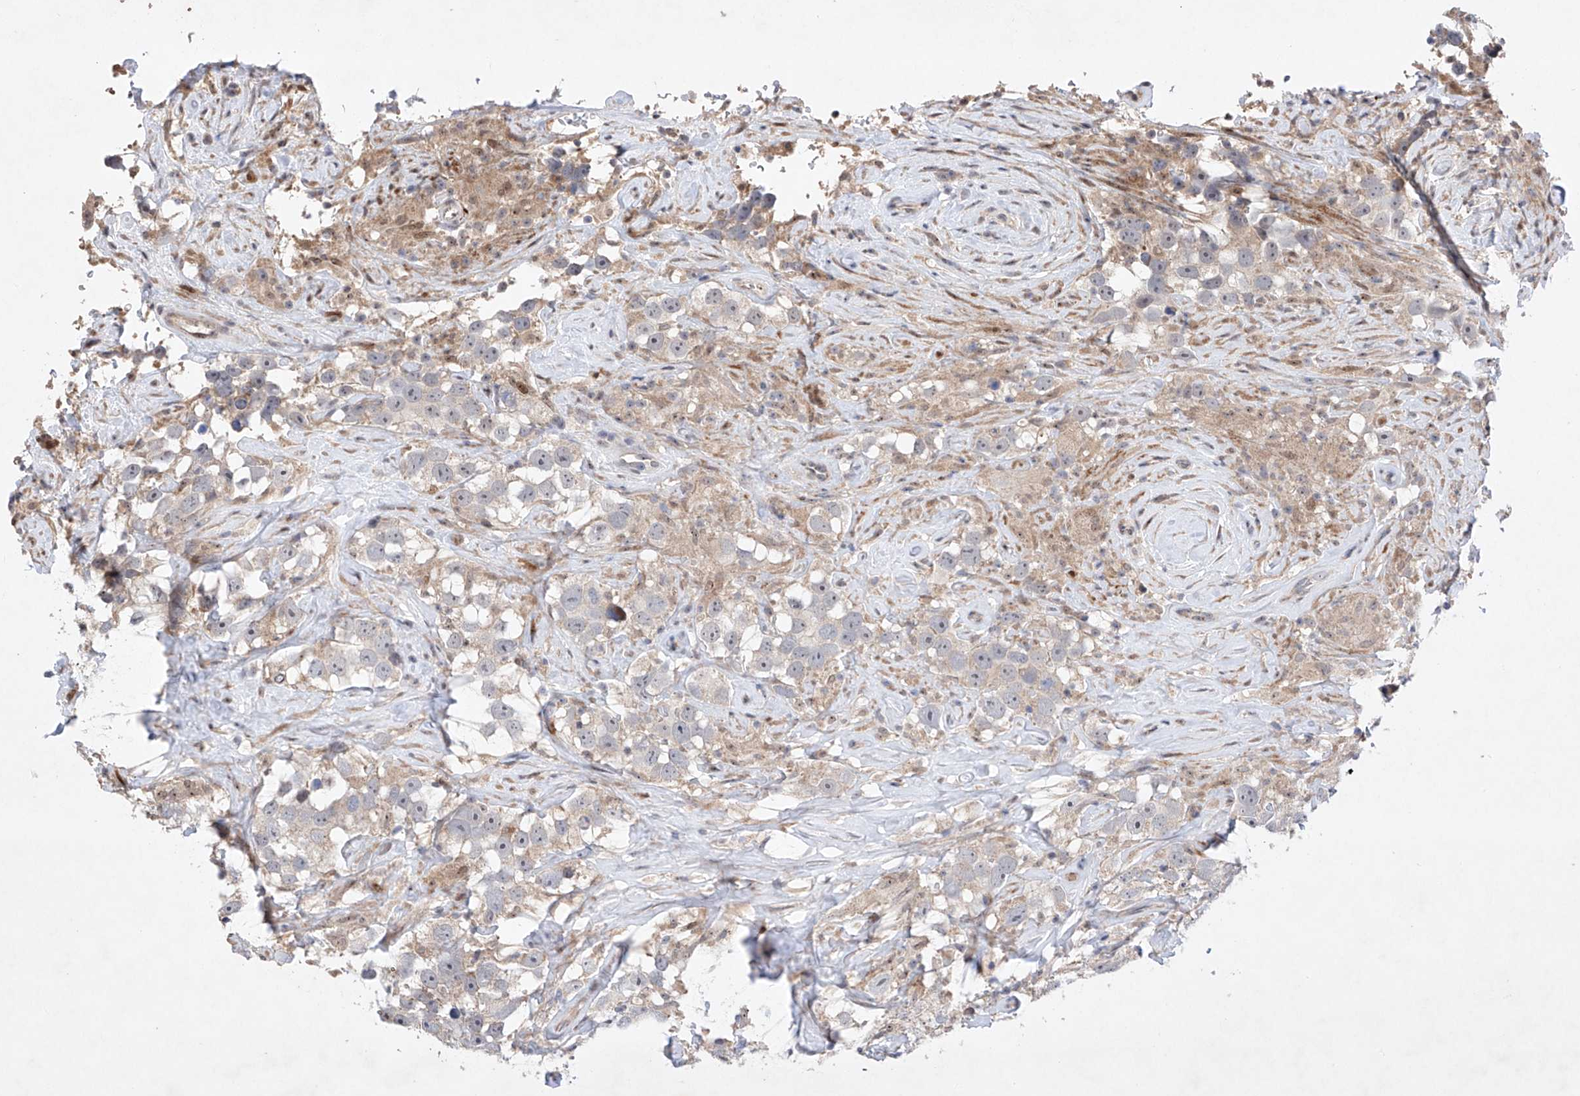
{"staining": {"intensity": "negative", "quantity": "none", "location": "none"}, "tissue": "testis cancer", "cell_type": "Tumor cells", "image_type": "cancer", "snomed": [{"axis": "morphology", "description": "Seminoma, NOS"}, {"axis": "topography", "description": "Testis"}], "caption": "This is a image of IHC staining of testis cancer (seminoma), which shows no staining in tumor cells. (DAB immunohistochemistry visualized using brightfield microscopy, high magnification).", "gene": "AFG1L", "patient": {"sex": "male", "age": 49}}